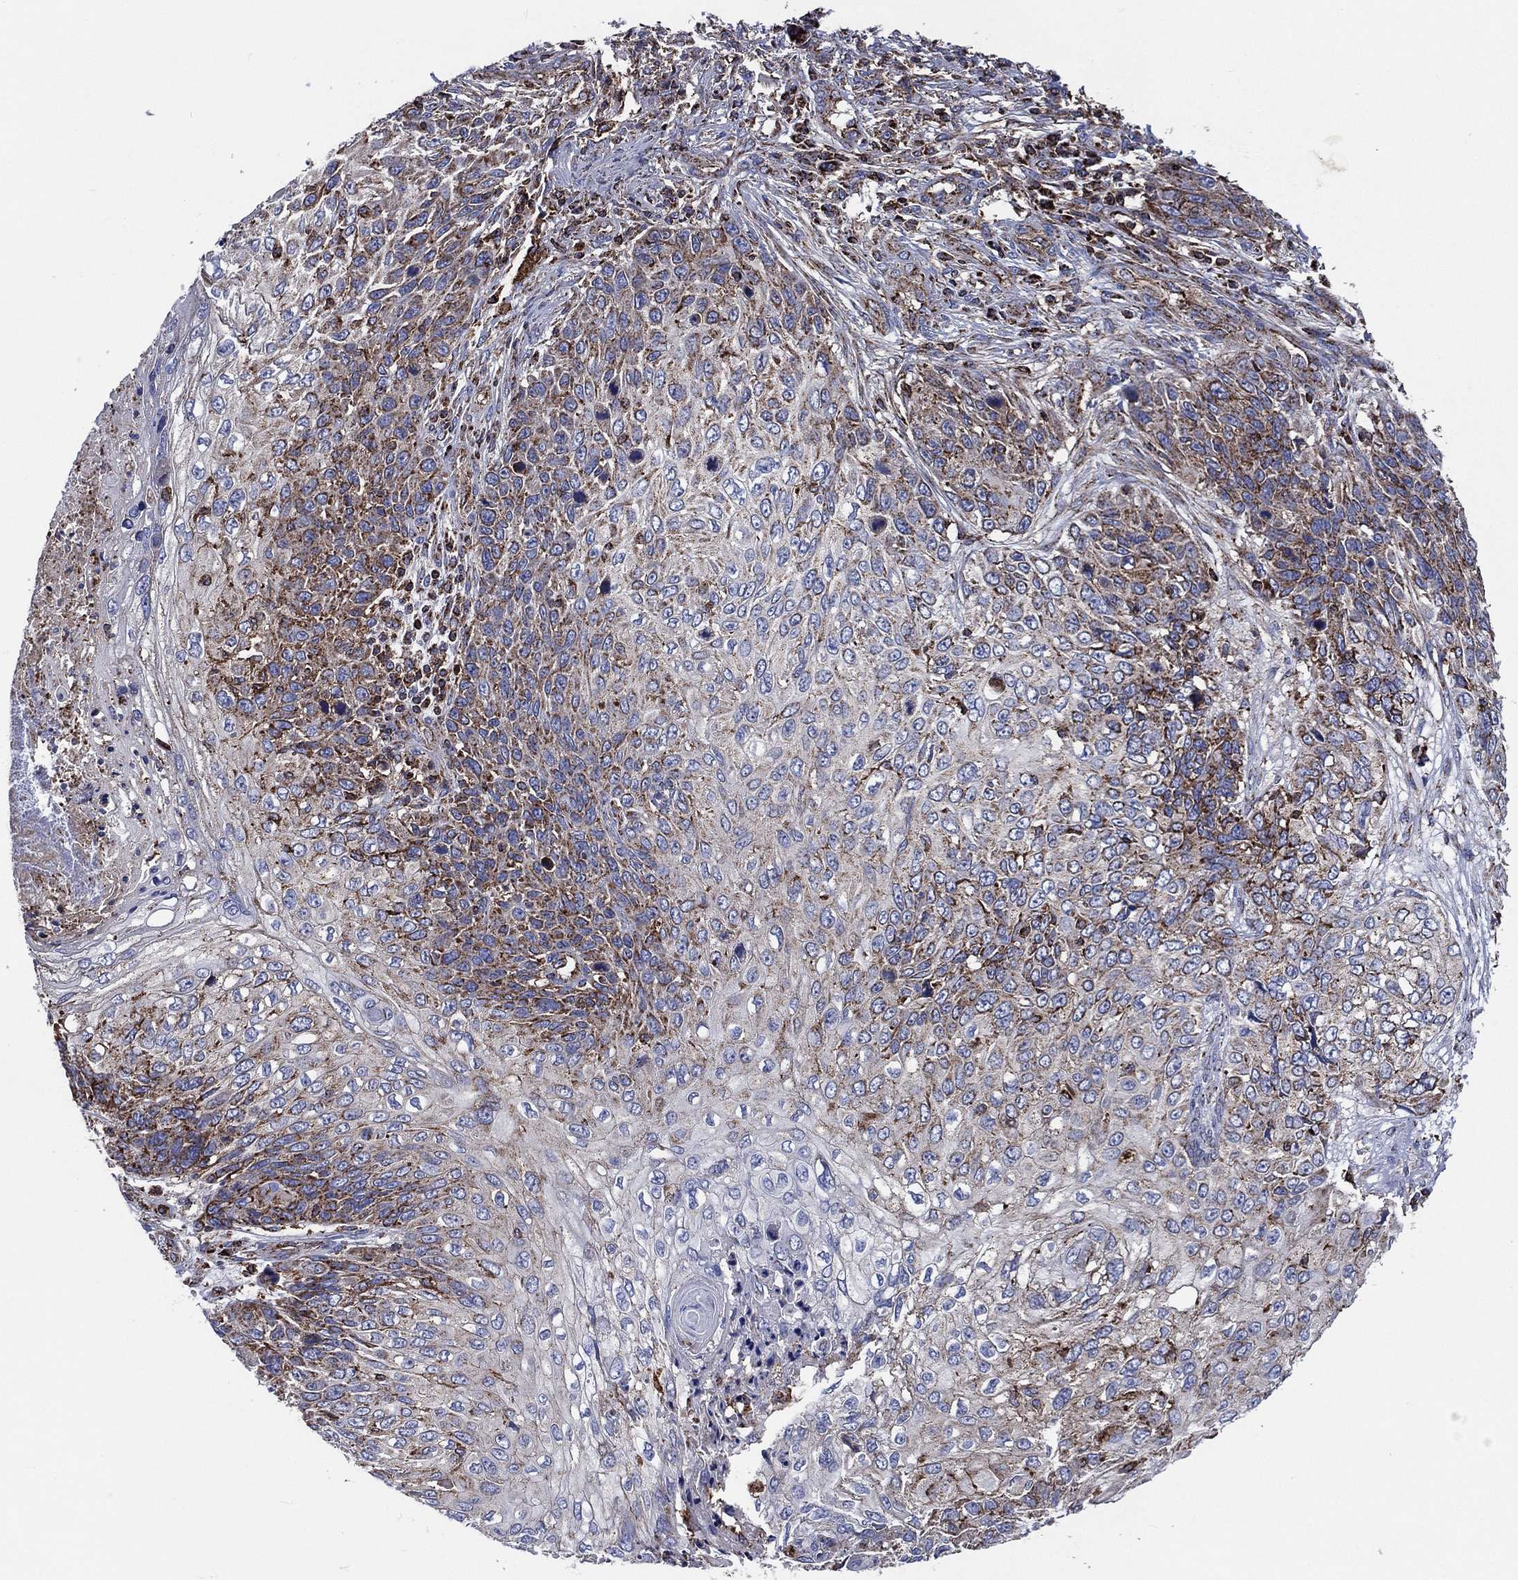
{"staining": {"intensity": "strong", "quantity": "<25%", "location": "cytoplasmic/membranous"}, "tissue": "skin cancer", "cell_type": "Tumor cells", "image_type": "cancer", "snomed": [{"axis": "morphology", "description": "Squamous cell carcinoma, NOS"}, {"axis": "topography", "description": "Skin"}], "caption": "A micrograph of skin cancer (squamous cell carcinoma) stained for a protein exhibits strong cytoplasmic/membranous brown staining in tumor cells. Using DAB (brown) and hematoxylin (blue) stains, captured at high magnification using brightfield microscopy.", "gene": "ANKRD37", "patient": {"sex": "male", "age": 92}}